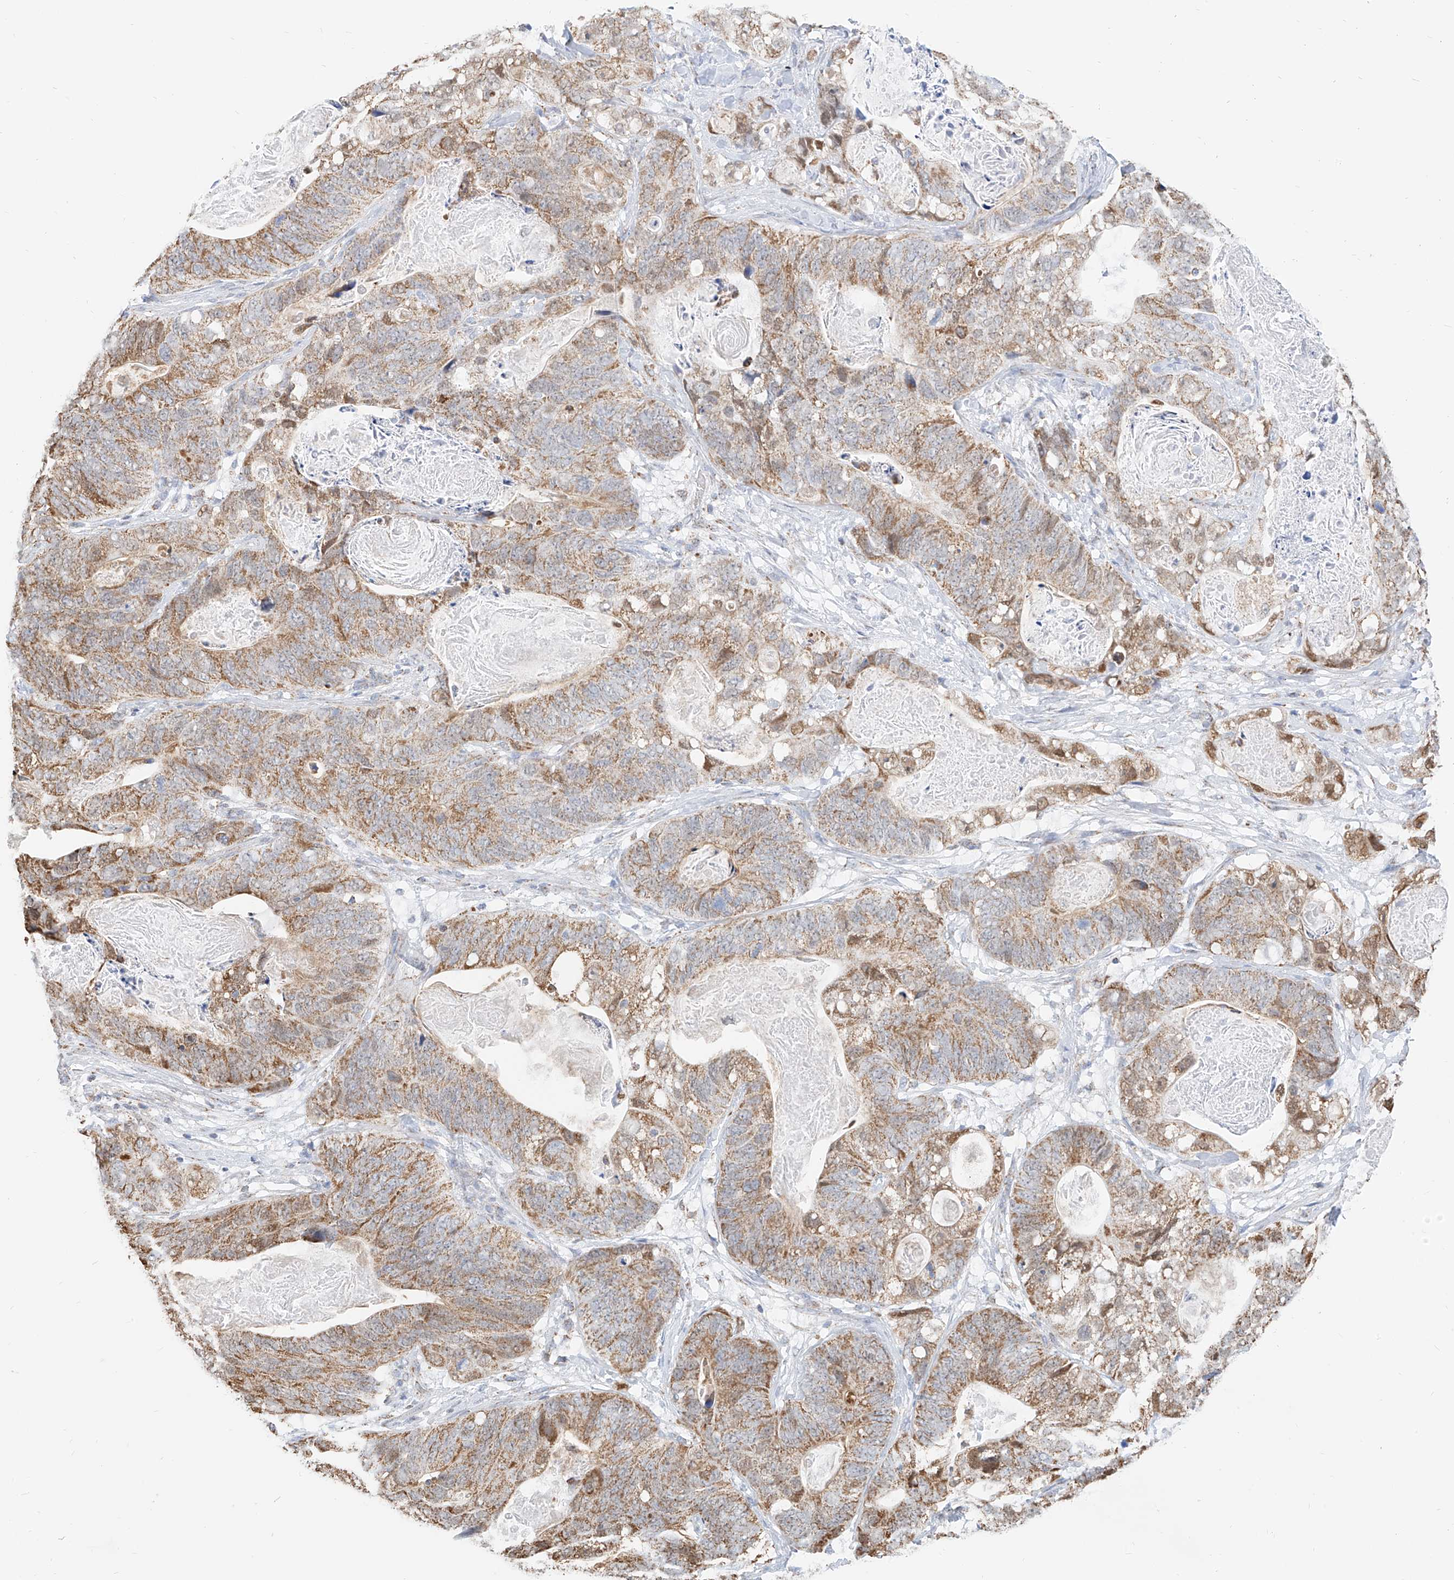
{"staining": {"intensity": "moderate", "quantity": ">75%", "location": "cytoplasmic/membranous"}, "tissue": "stomach cancer", "cell_type": "Tumor cells", "image_type": "cancer", "snomed": [{"axis": "morphology", "description": "Normal tissue, NOS"}, {"axis": "morphology", "description": "Adenocarcinoma, NOS"}, {"axis": "topography", "description": "Stomach"}], "caption": "Brown immunohistochemical staining in adenocarcinoma (stomach) reveals moderate cytoplasmic/membranous positivity in approximately >75% of tumor cells.", "gene": "NALCN", "patient": {"sex": "female", "age": 89}}